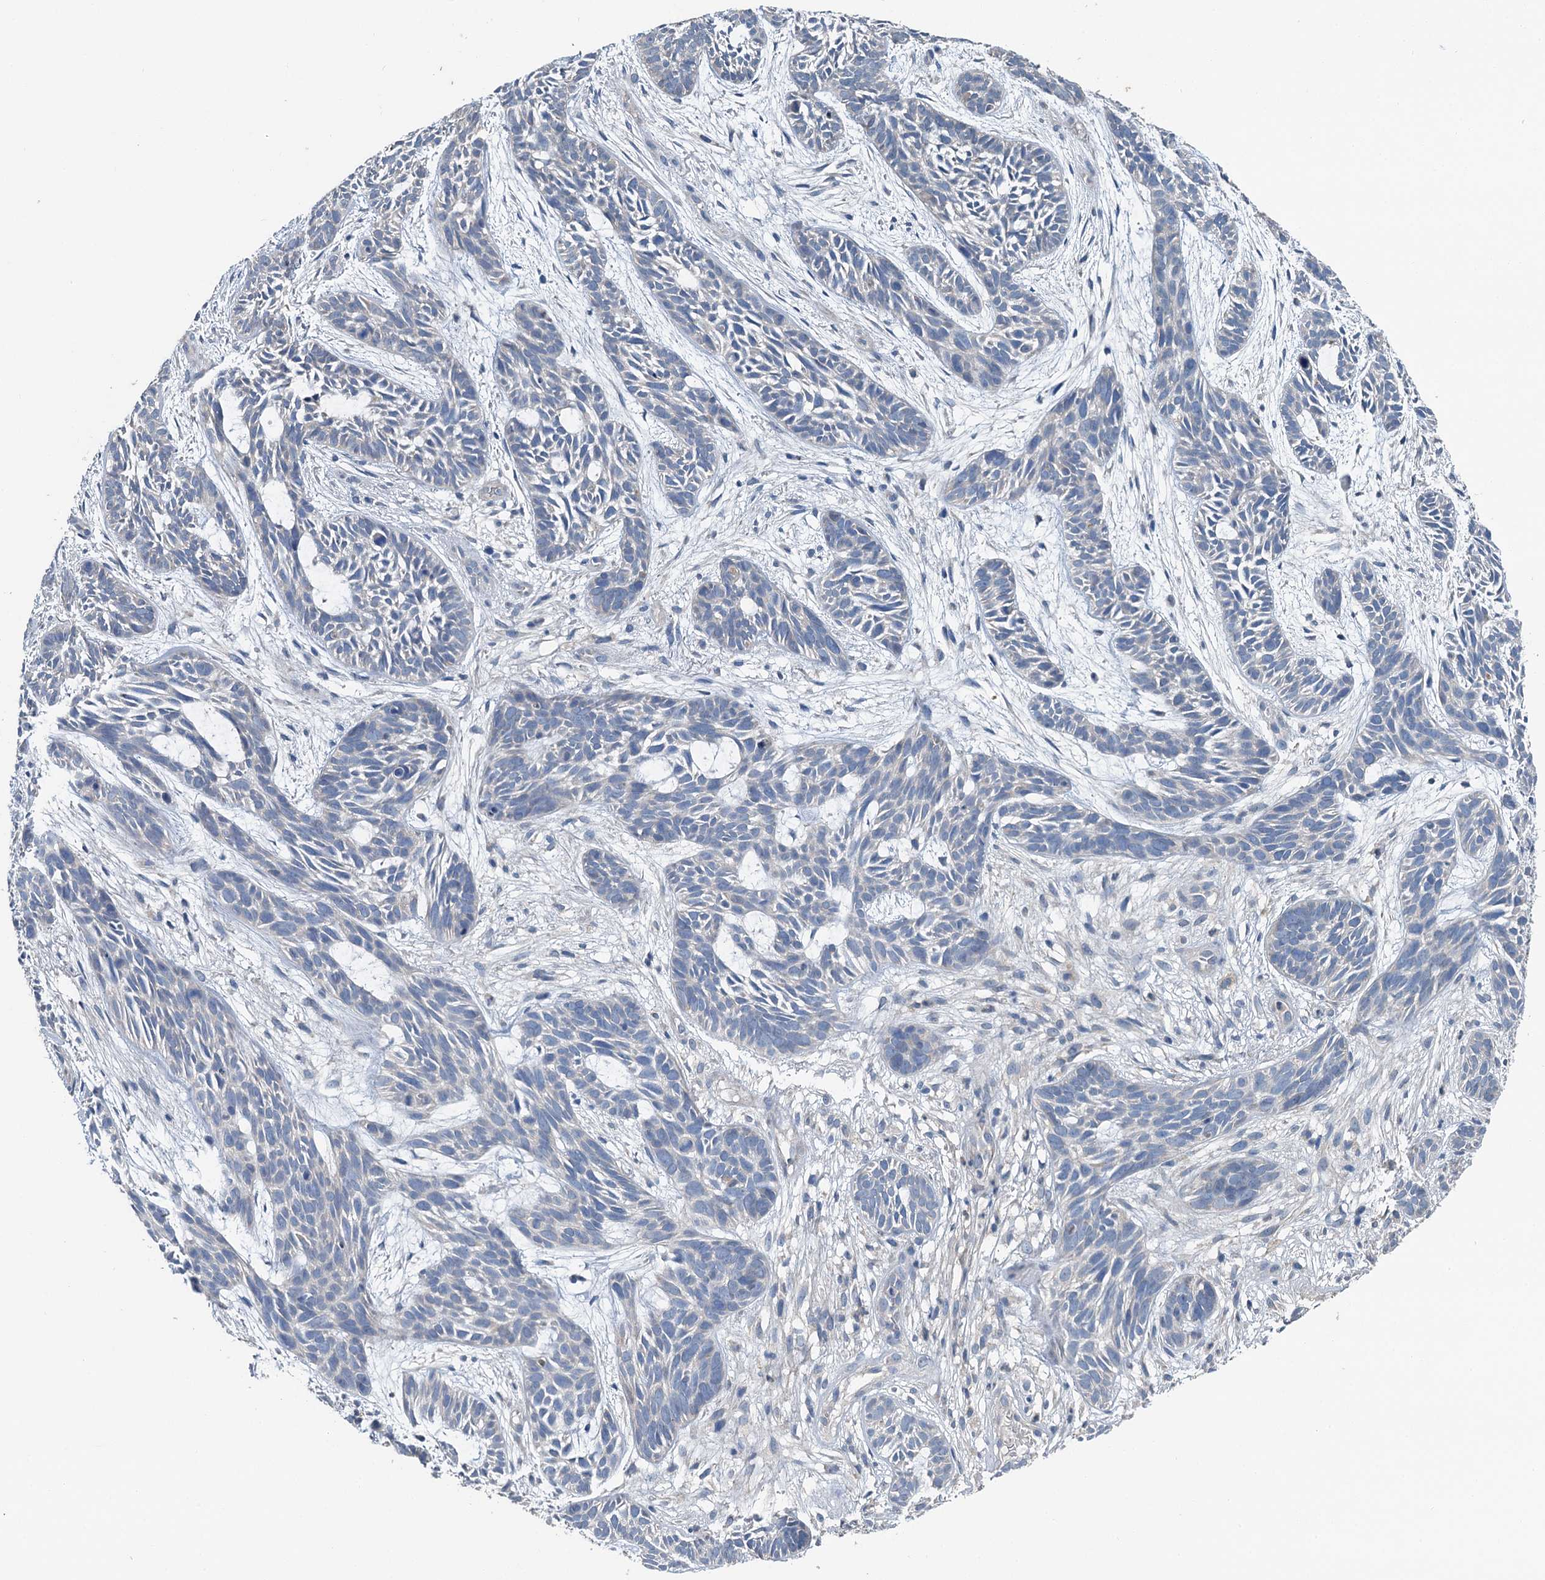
{"staining": {"intensity": "negative", "quantity": "none", "location": "none"}, "tissue": "skin cancer", "cell_type": "Tumor cells", "image_type": "cancer", "snomed": [{"axis": "morphology", "description": "Basal cell carcinoma"}, {"axis": "topography", "description": "Skin"}], "caption": "High power microscopy micrograph of an immunohistochemistry histopathology image of skin basal cell carcinoma, revealing no significant positivity in tumor cells.", "gene": "C6orf120", "patient": {"sex": "male", "age": 89}}